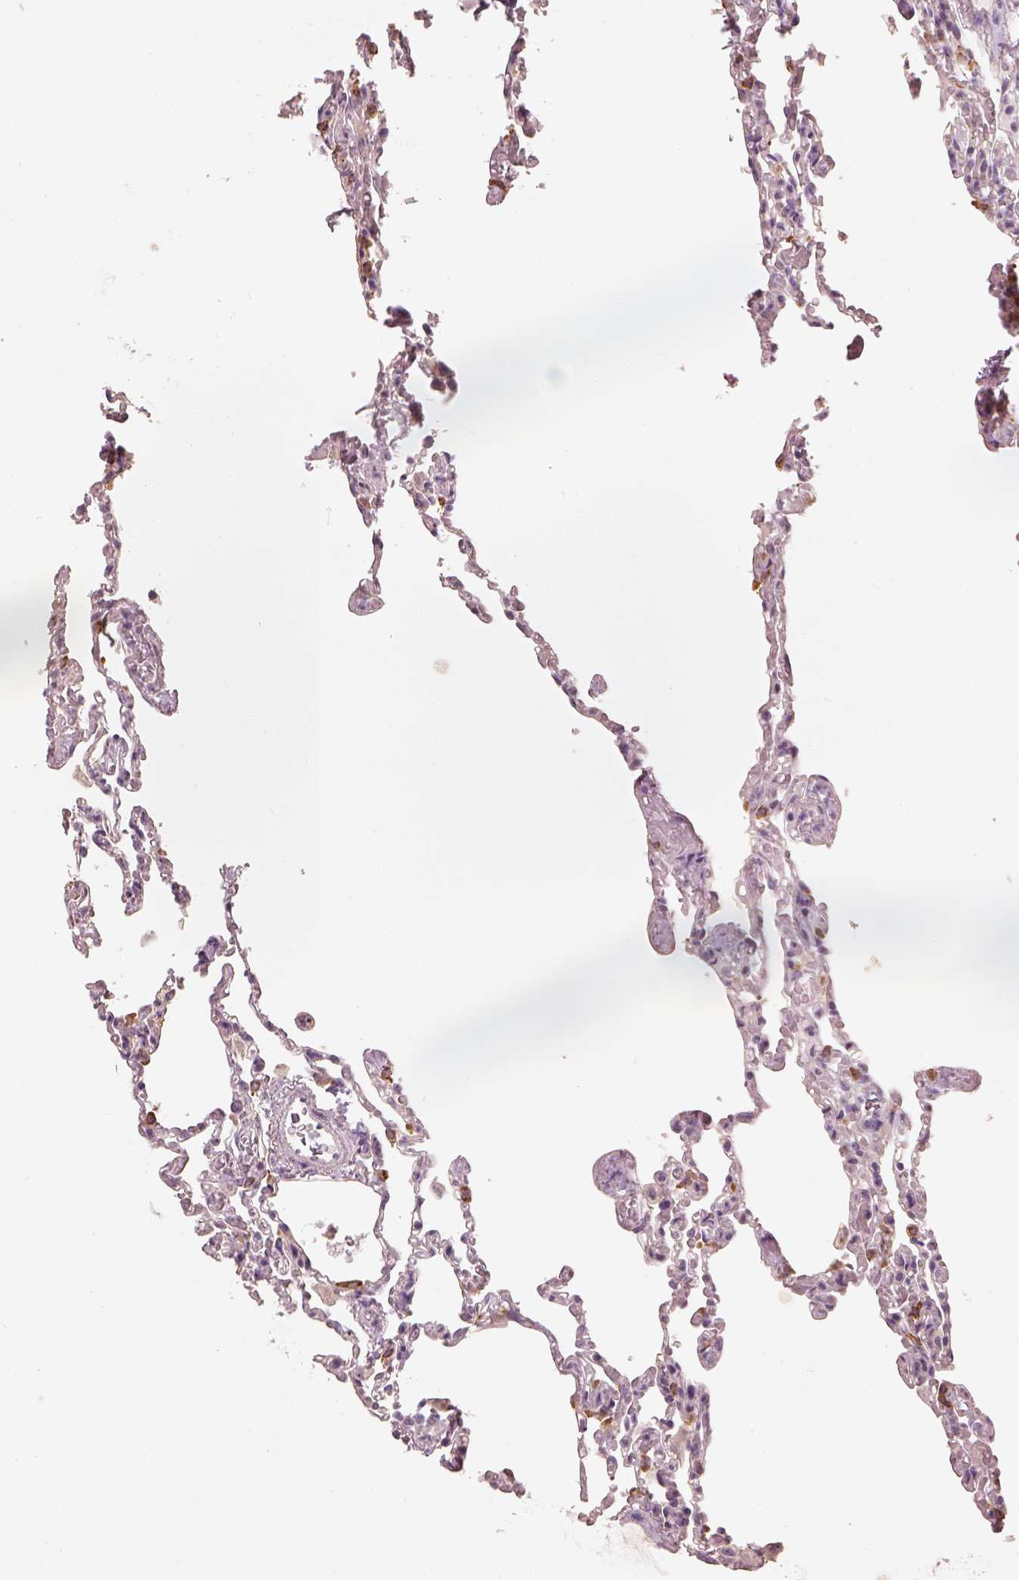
{"staining": {"intensity": "negative", "quantity": "none", "location": "none"}, "tissue": "lung", "cell_type": "Alveolar cells", "image_type": "normal", "snomed": [{"axis": "morphology", "description": "Normal tissue, NOS"}, {"axis": "topography", "description": "Lung"}], "caption": "Immunohistochemistry image of normal lung stained for a protein (brown), which exhibits no staining in alveolar cells. The staining was performed using DAB (3,3'-diaminobenzidine) to visualize the protein expression in brown, while the nuclei were stained in blue with hematoxylin (Magnification: 20x).", "gene": "CDS1", "patient": {"sex": "female", "age": 43}}